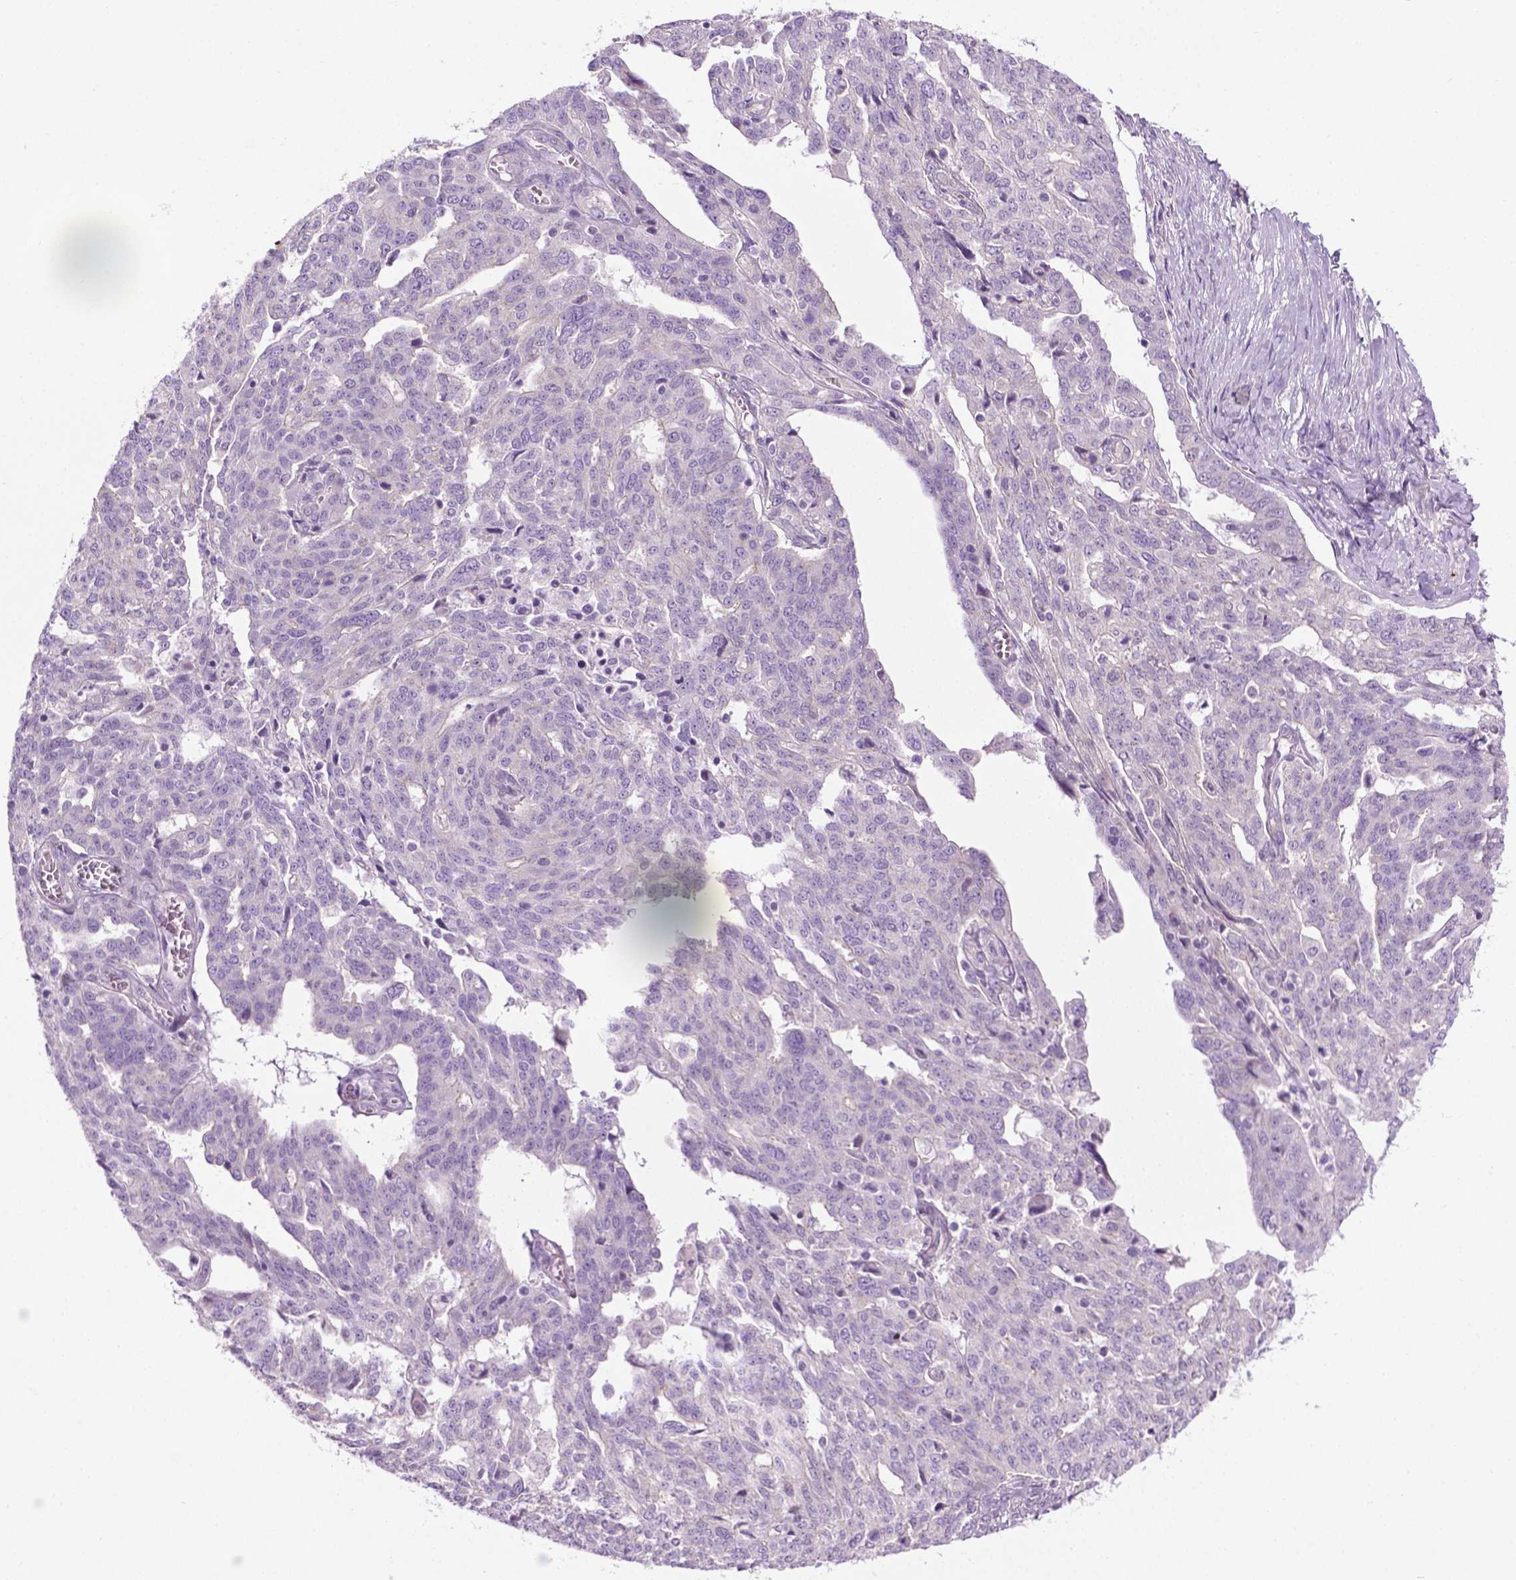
{"staining": {"intensity": "negative", "quantity": "none", "location": "none"}, "tissue": "ovarian cancer", "cell_type": "Tumor cells", "image_type": "cancer", "snomed": [{"axis": "morphology", "description": "Cystadenocarcinoma, serous, NOS"}, {"axis": "topography", "description": "Ovary"}], "caption": "An immunohistochemistry photomicrograph of serous cystadenocarcinoma (ovarian) is shown. There is no staining in tumor cells of serous cystadenocarcinoma (ovarian).", "gene": "SPECC1L", "patient": {"sex": "female", "age": 67}}